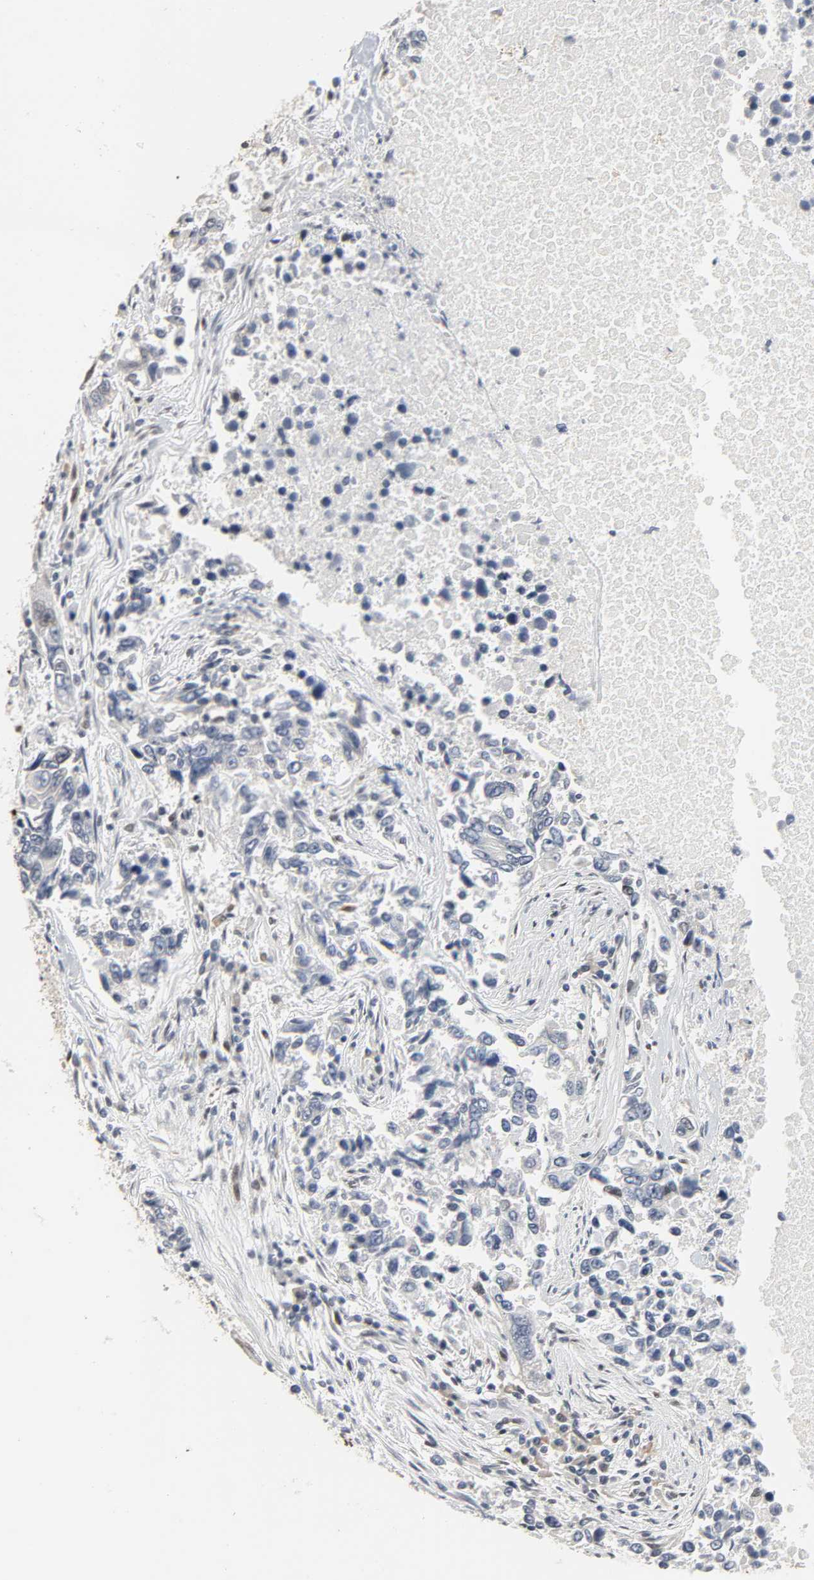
{"staining": {"intensity": "negative", "quantity": "none", "location": "none"}, "tissue": "lung cancer", "cell_type": "Tumor cells", "image_type": "cancer", "snomed": [{"axis": "morphology", "description": "Adenocarcinoma, NOS"}, {"axis": "topography", "description": "Lung"}], "caption": "A high-resolution image shows immunohistochemistry staining of adenocarcinoma (lung), which shows no significant positivity in tumor cells.", "gene": "DAZAP1", "patient": {"sex": "male", "age": 84}}